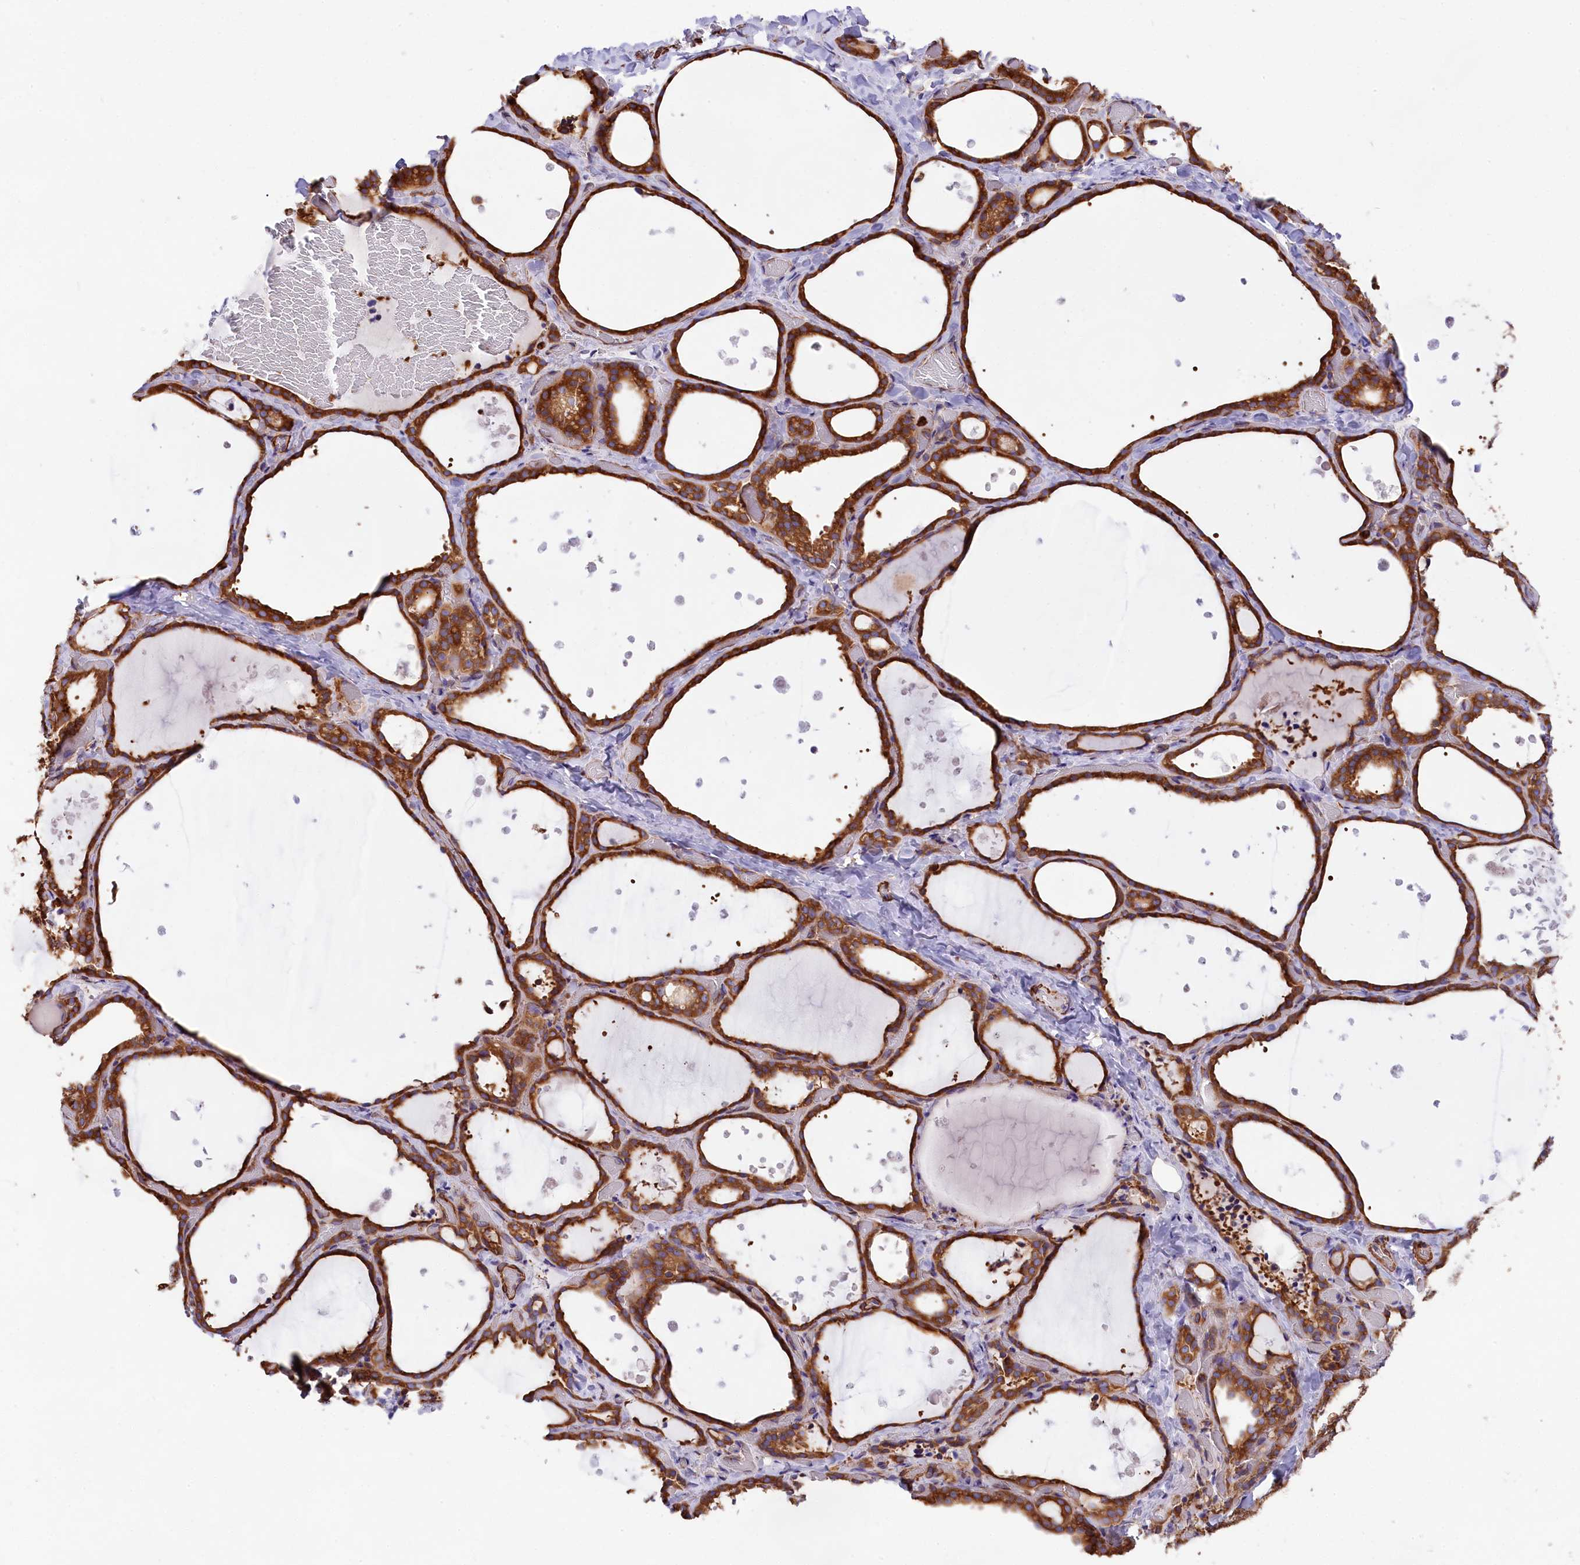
{"staining": {"intensity": "strong", "quantity": ">75%", "location": "cytoplasmic/membranous"}, "tissue": "thyroid gland", "cell_type": "Glandular cells", "image_type": "normal", "snomed": [{"axis": "morphology", "description": "Normal tissue, NOS"}, {"axis": "topography", "description": "Thyroid gland"}], "caption": "Approximately >75% of glandular cells in normal human thyroid gland exhibit strong cytoplasmic/membranous protein positivity as visualized by brown immunohistochemical staining.", "gene": "GYS1", "patient": {"sex": "female", "age": 44}}